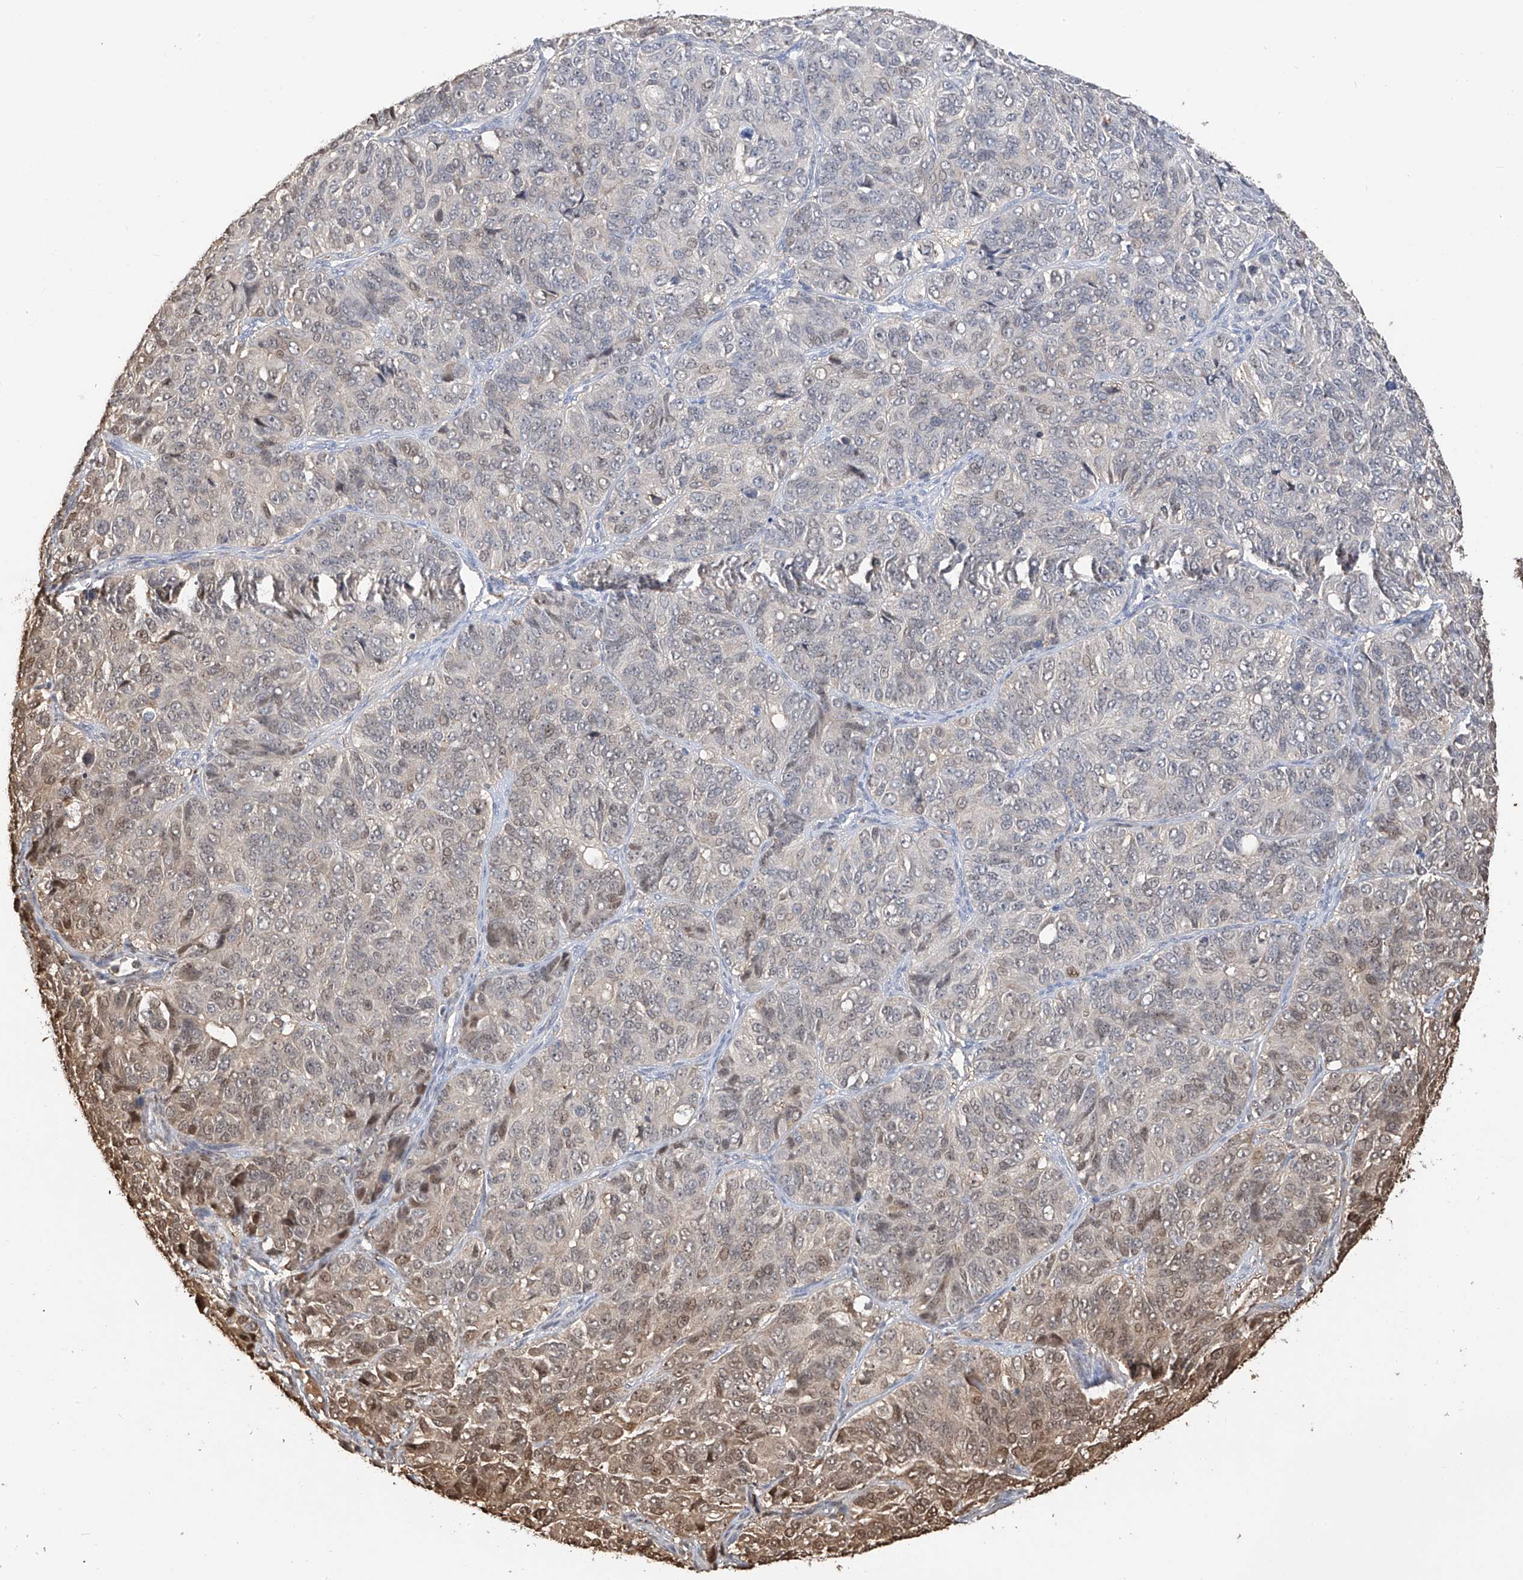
{"staining": {"intensity": "negative", "quantity": "none", "location": "none"}, "tissue": "ovarian cancer", "cell_type": "Tumor cells", "image_type": "cancer", "snomed": [{"axis": "morphology", "description": "Carcinoma, endometroid"}, {"axis": "topography", "description": "Ovary"}], "caption": "Tumor cells show no significant expression in ovarian endometroid carcinoma.", "gene": "PMM1", "patient": {"sex": "female", "age": 51}}